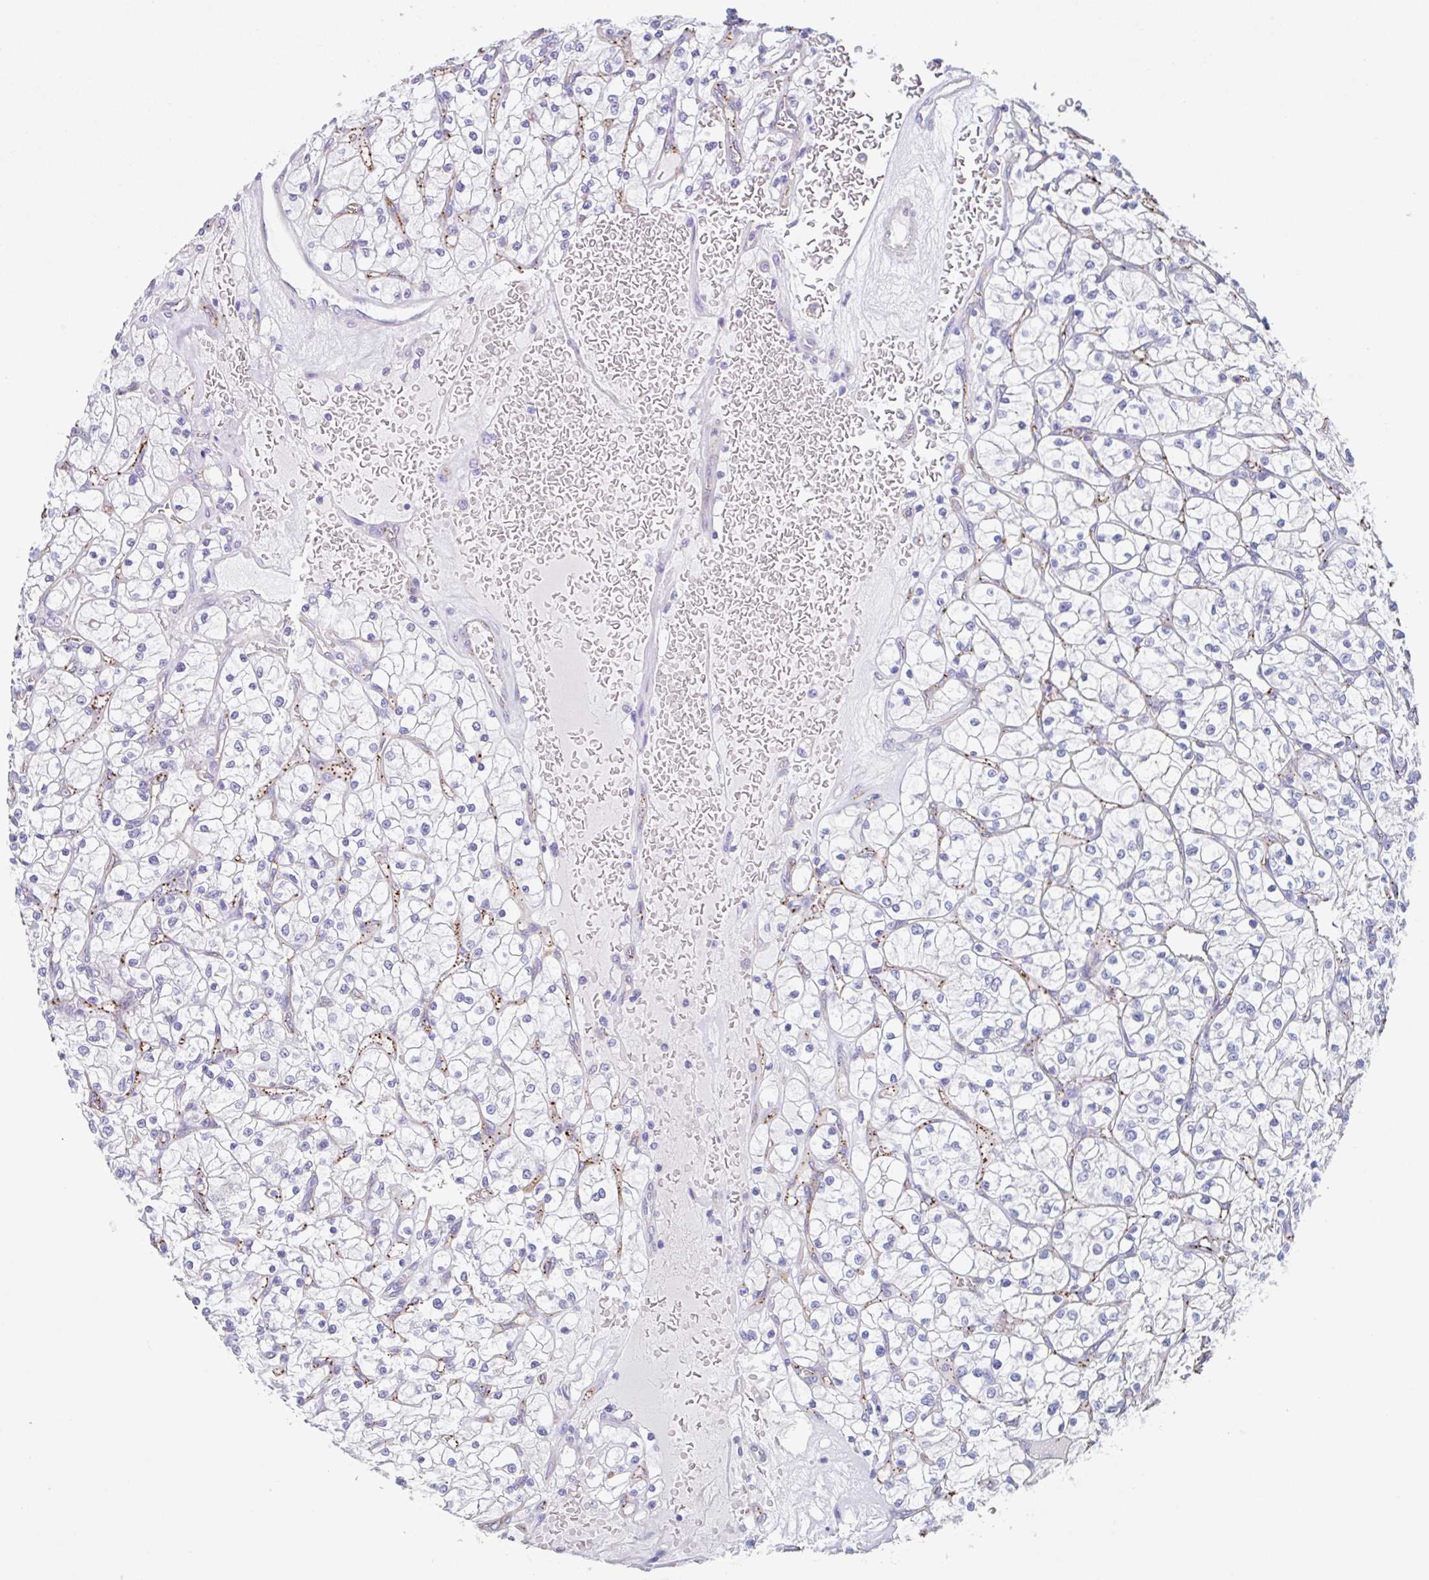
{"staining": {"intensity": "negative", "quantity": "none", "location": "none"}, "tissue": "renal cancer", "cell_type": "Tumor cells", "image_type": "cancer", "snomed": [{"axis": "morphology", "description": "Adenocarcinoma, NOS"}, {"axis": "topography", "description": "Kidney"}], "caption": "Tumor cells show no significant positivity in adenocarcinoma (renal). (DAB immunohistochemistry (IHC), high magnification).", "gene": "EHD4", "patient": {"sex": "female", "age": 64}}